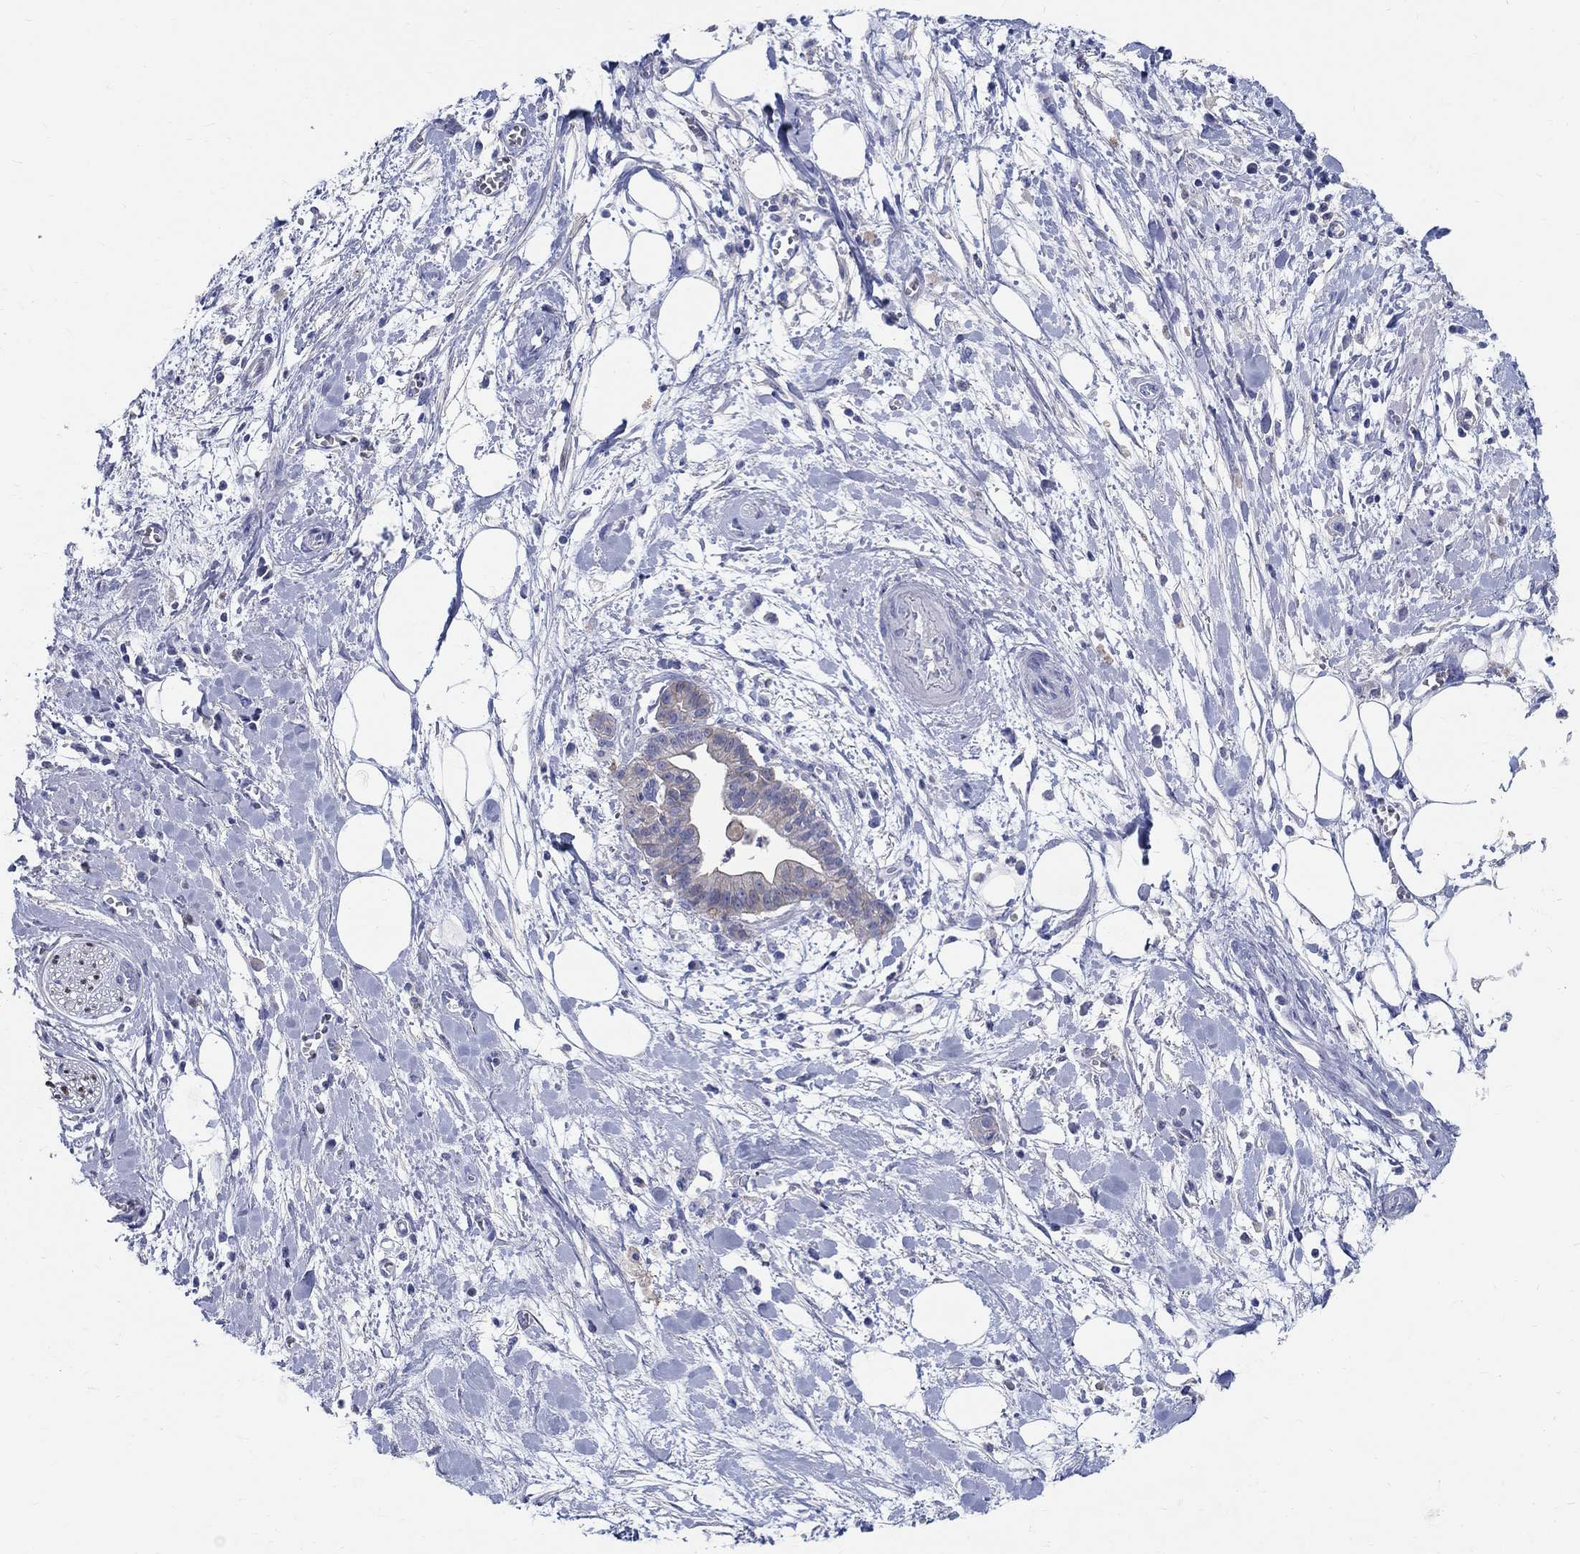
{"staining": {"intensity": "negative", "quantity": "none", "location": "none"}, "tissue": "pancreatic cancer", "cell_type": "Tumor cells", "image_type": "cancer", "snomed": [{"axis": "morphology", "description": "Normal tissue, NOS"}, {"axis": "morphology", "description": "Adenocarcinoma, NOS"}, {"axis": "topography", "description": "Lymph node"}, {"axis": "topography", "description": "Pancreas"}], "caption": "Human adenocarcinoma (pancreatic) stained for a protein using IHC reveals no positivity in tumor cells.", "gene": "SOX2", "patient": {"sex": "female", "age": 58}}